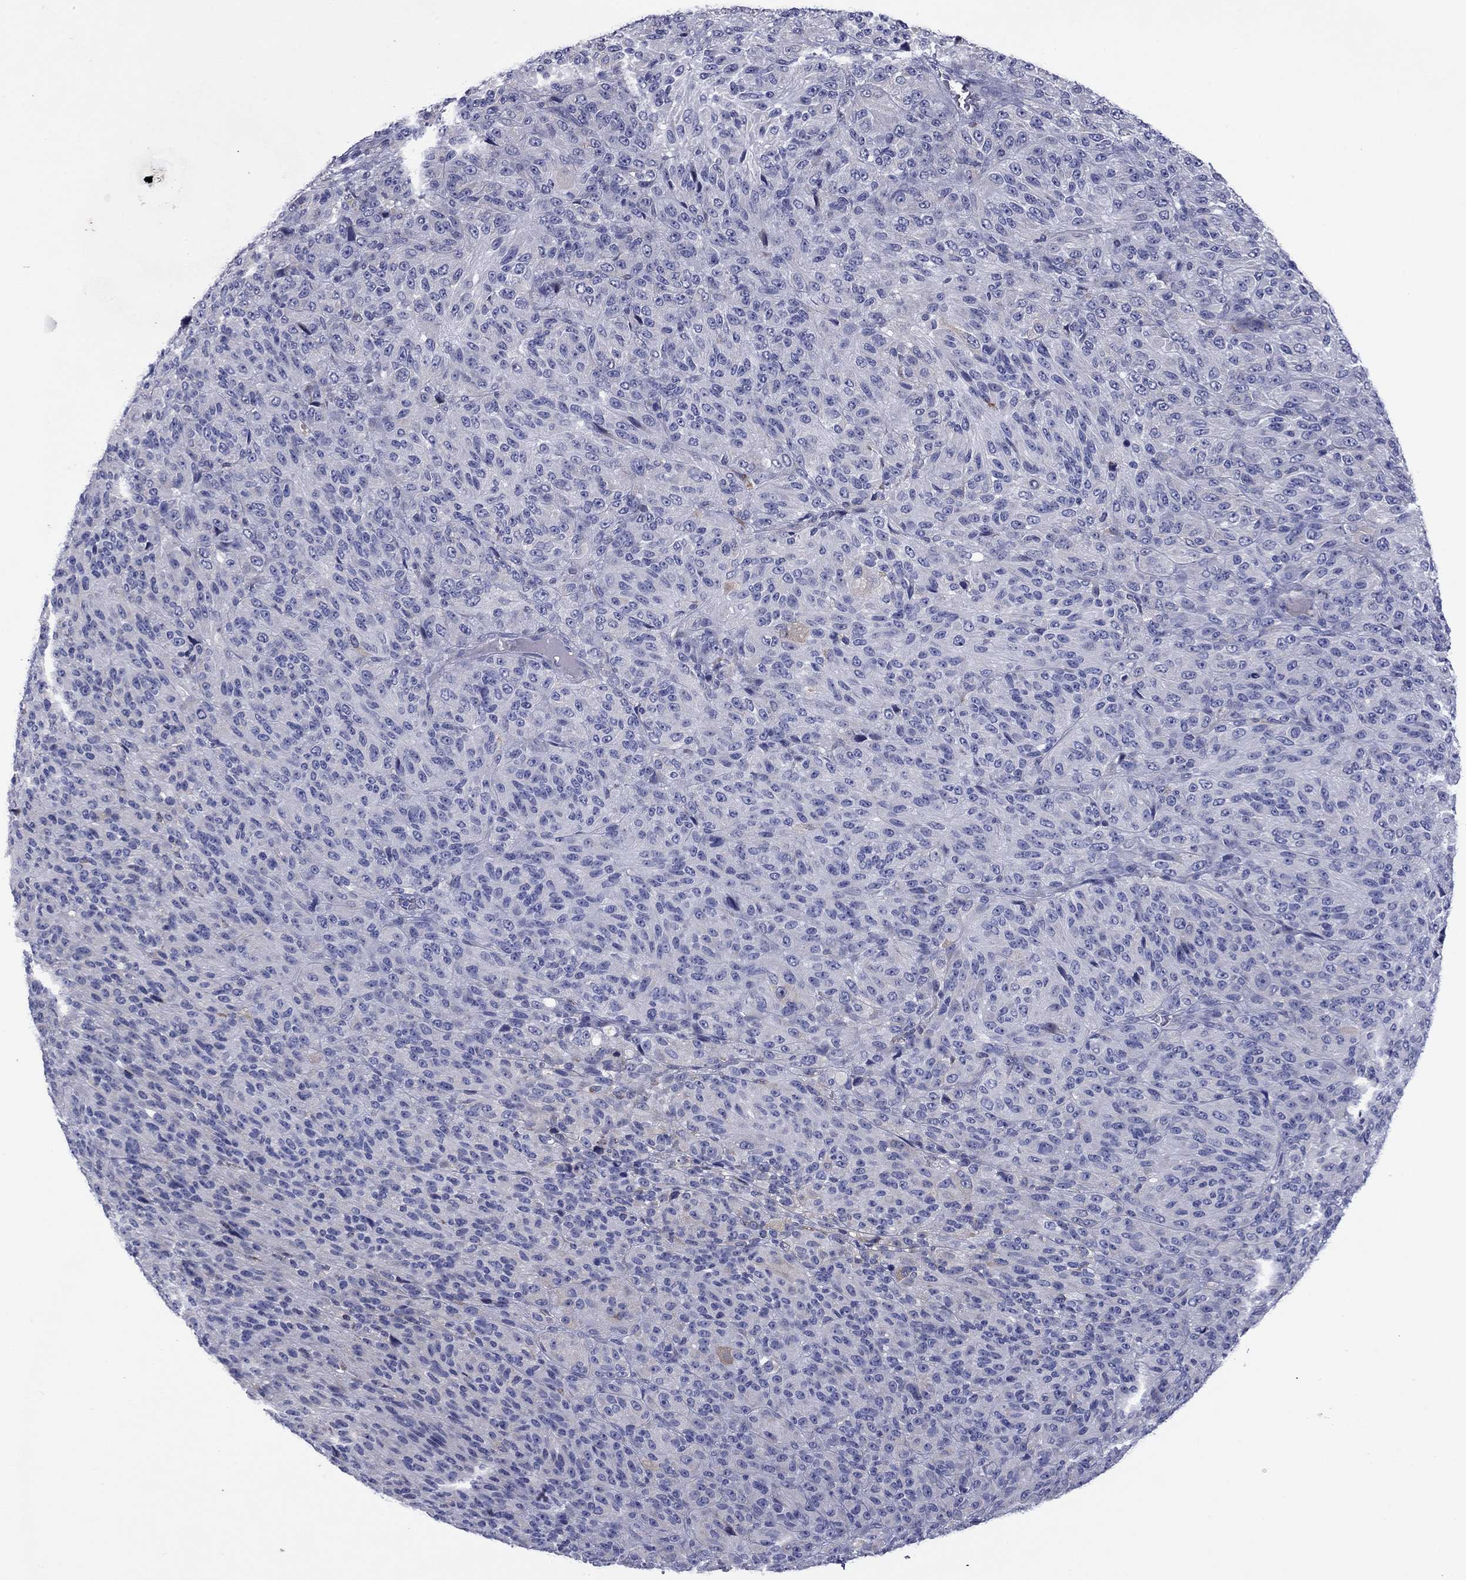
{"staining": {"intensity": "negative", "quantity": "none", "location": "none"}, "tissue": "melanoma", "cell_type": "Tumor cells", "image_type": "cancer", "snomed": [{"axis": "morphology", "description": "Malignant melanoma, Metastatic site"}, {"axis": "topography", "description": "Brain"}], "caption": "High magnification brightfield microscopy of melanoma stained with DAB (brown) and counterstained with hematoxylin (blue): tumor cells show no significant staining.", "gene": "TMPRSS11A", "patient": {"sex": "female", "age": 56}}